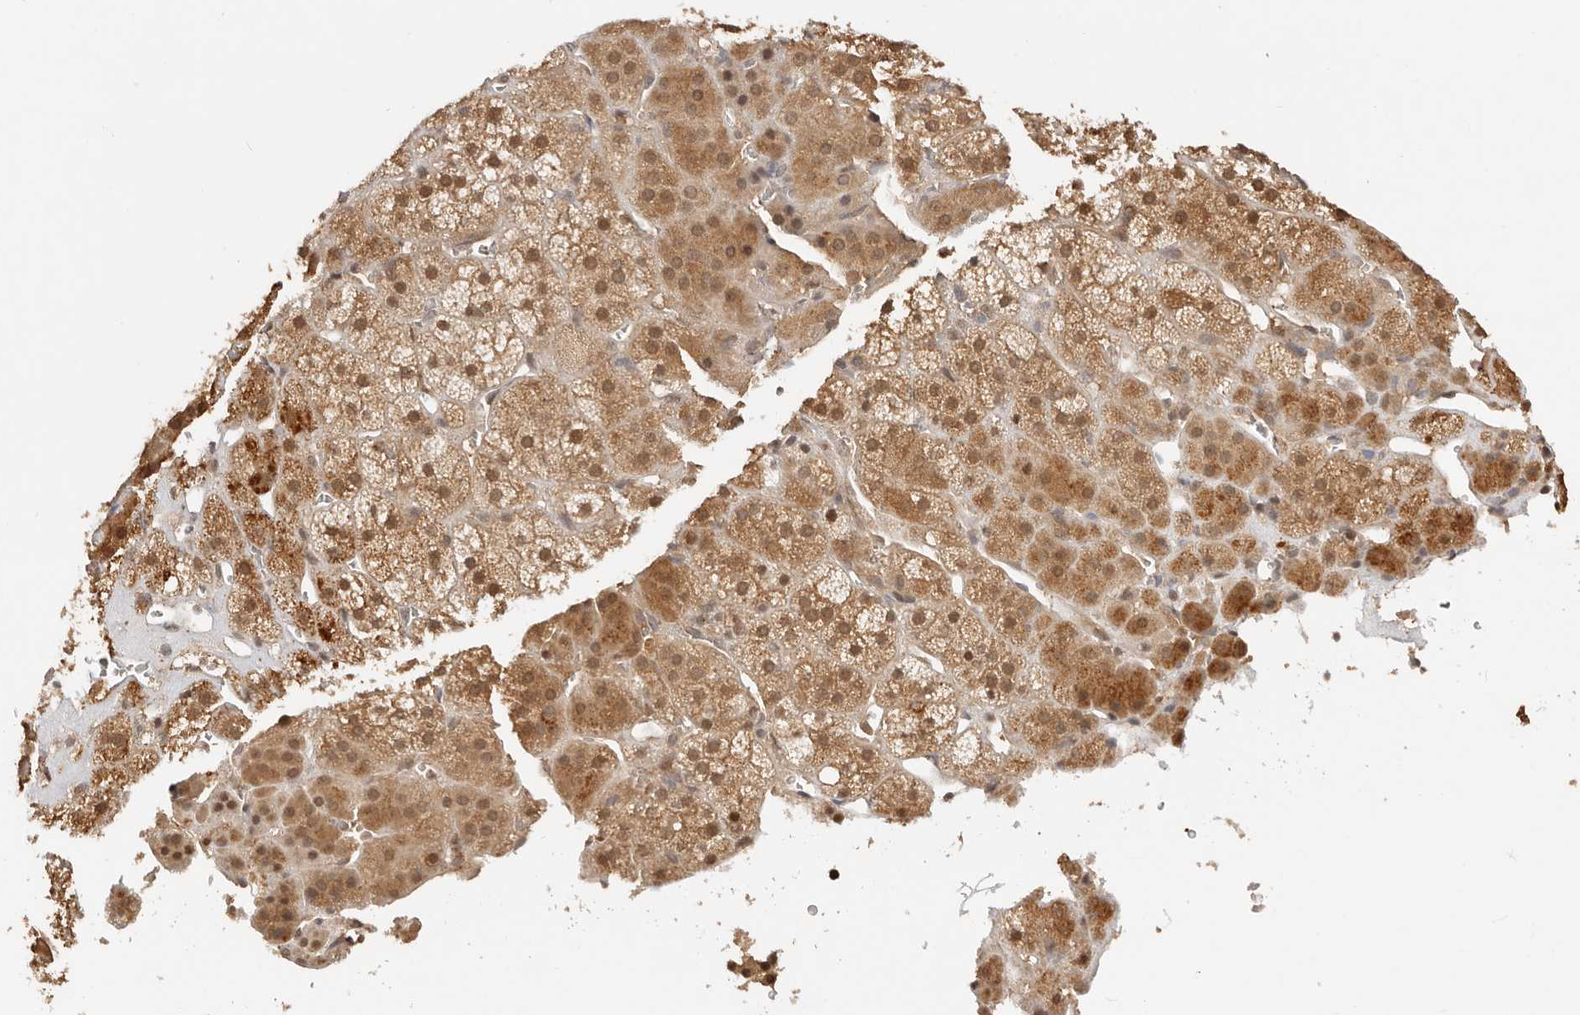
{"staining": {"intensity": "strong", "quantity": "25%-75%", "location": "cytoplasmic/membranous"}, "tissue": "adrenal gland", "cell_type": "Glandular cells", "image_type": "normal", "snomed": [{"axis": "morphology", "description": "Normal tissue, NOS"}, {"axis": "topography", "description": "Adrenal gland"}], "caption": "Adrenal gland stained with DAB (3,3'-diaminobenzidine) IHC shows high levels of strong cytoplasmic/membranous staining in about 25%-75% of glandular cells.", "gene": "PSMA5", "patient": {"sex": "male", "age": 57}}